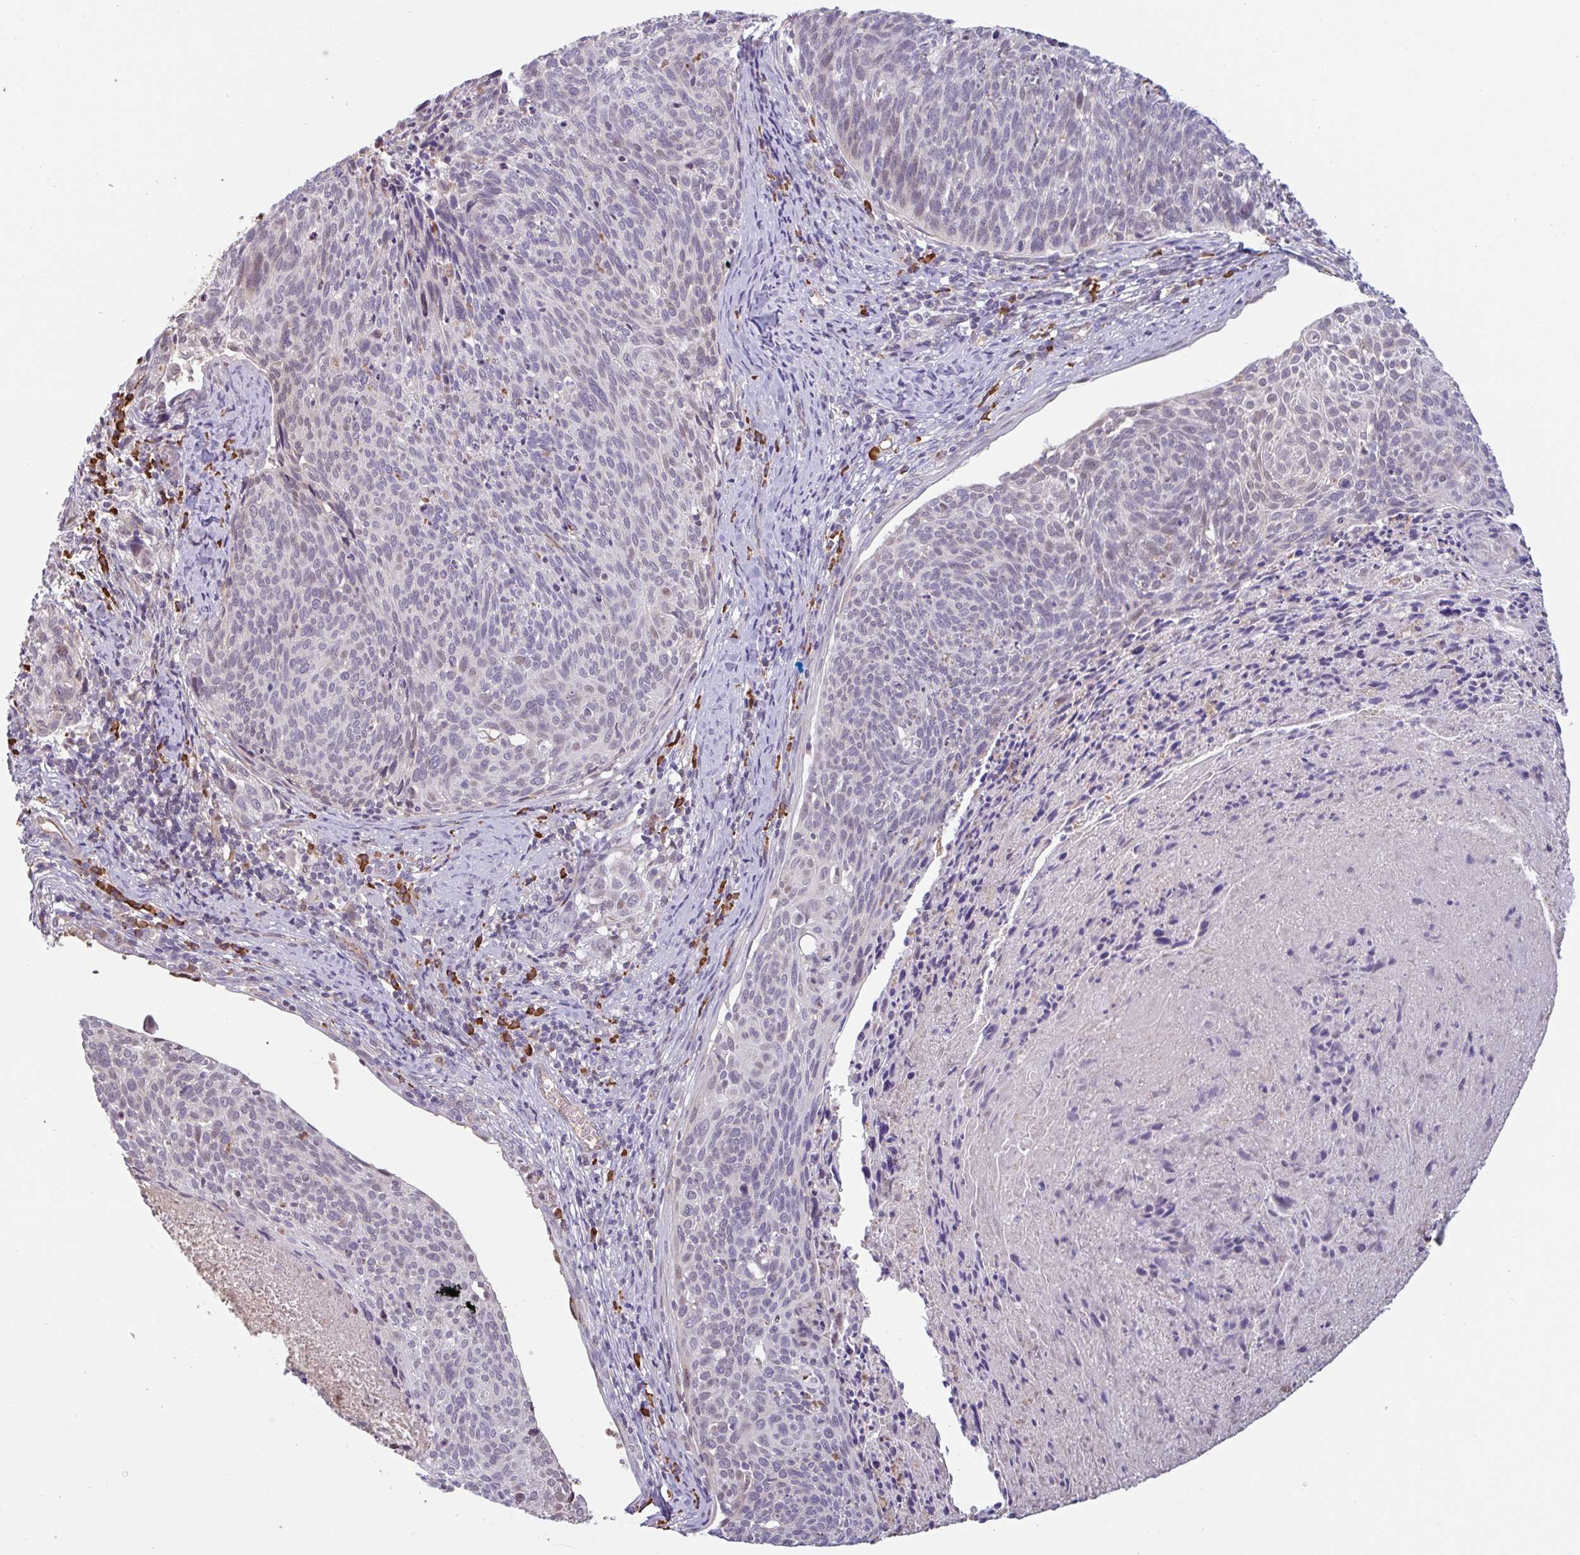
{"staining": {"intensity": "negative", "quantity": "none", "location": "none"}, "tissue": "cervical cancer", "cell_type": "Tumor cells", "image_type": "cancer", "snomed": [{"axis": "morphology", "description": "Squamous cell carcinoma, NOS"}, {"axis": "topography", "description": "Cervix"}], "caption": "IHC micrograph of human cervical cancer stained for a protein (brown), which shows no positivity in tumor cells. (Stains: DAB (3,3'-diaminobenzidine) immunohistochemistry (IHC) with hematoxylin counter stain, Microscopy: brightfield microscopy at high magnification).", "gene": "TAF1D", "patient": {"sex": "female", "age": 49}}